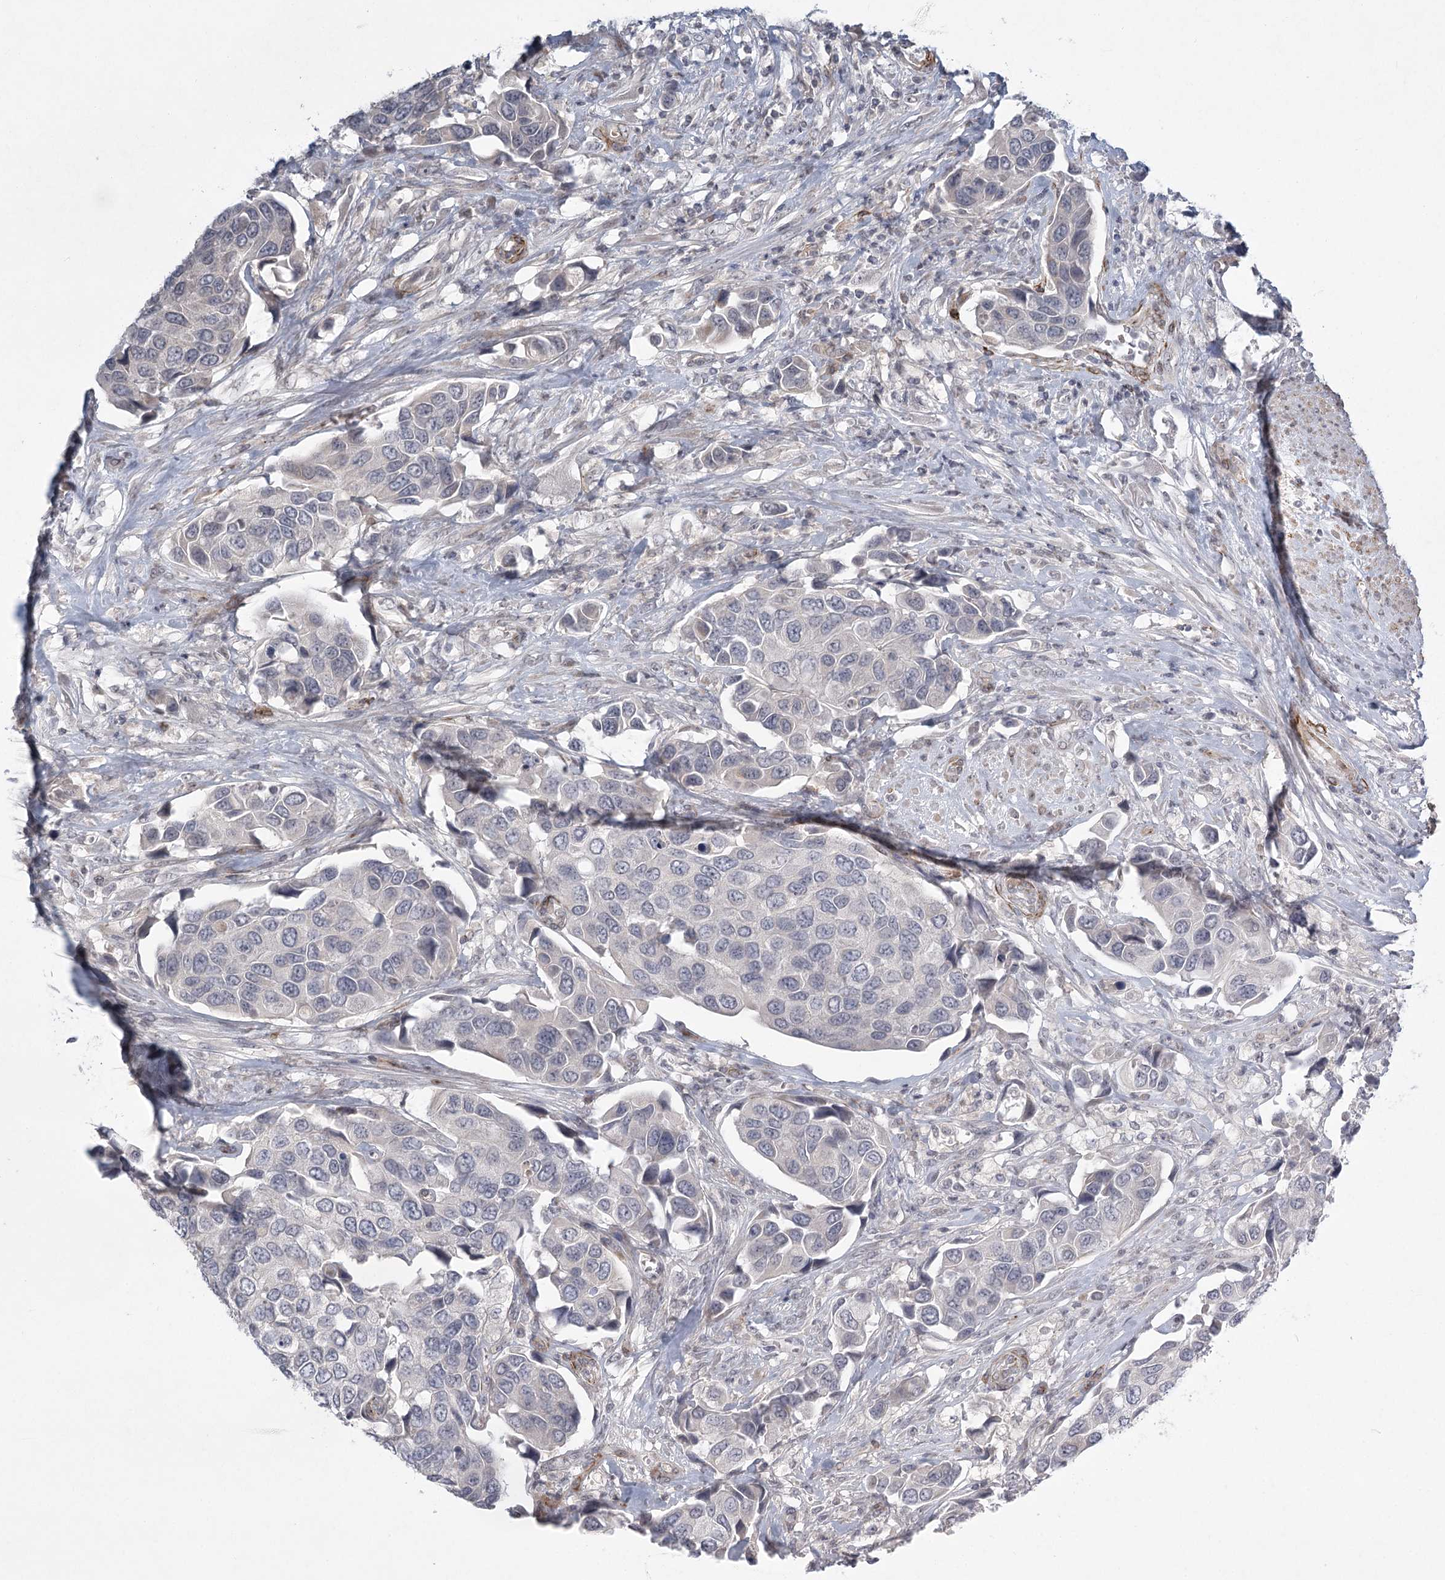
{"staining": {"intensity": "negative", "quantity": "none", "location": "none"}, "tissue": "urothelial cancer", "cell_type": "Tumor cells", "image_type": "cancer", "snomed": [{"axis": "morphology", "description": "Urothelial carcinoma, High grade"}, {"axis": "topography", "description": "Urinary bladder"}], "caption": "Human urothelial cancer stained for a protein using IHC displays no staining in tumor cells.", "gene": "MEPE", "patient": {"sex": "male", "age": 74}}